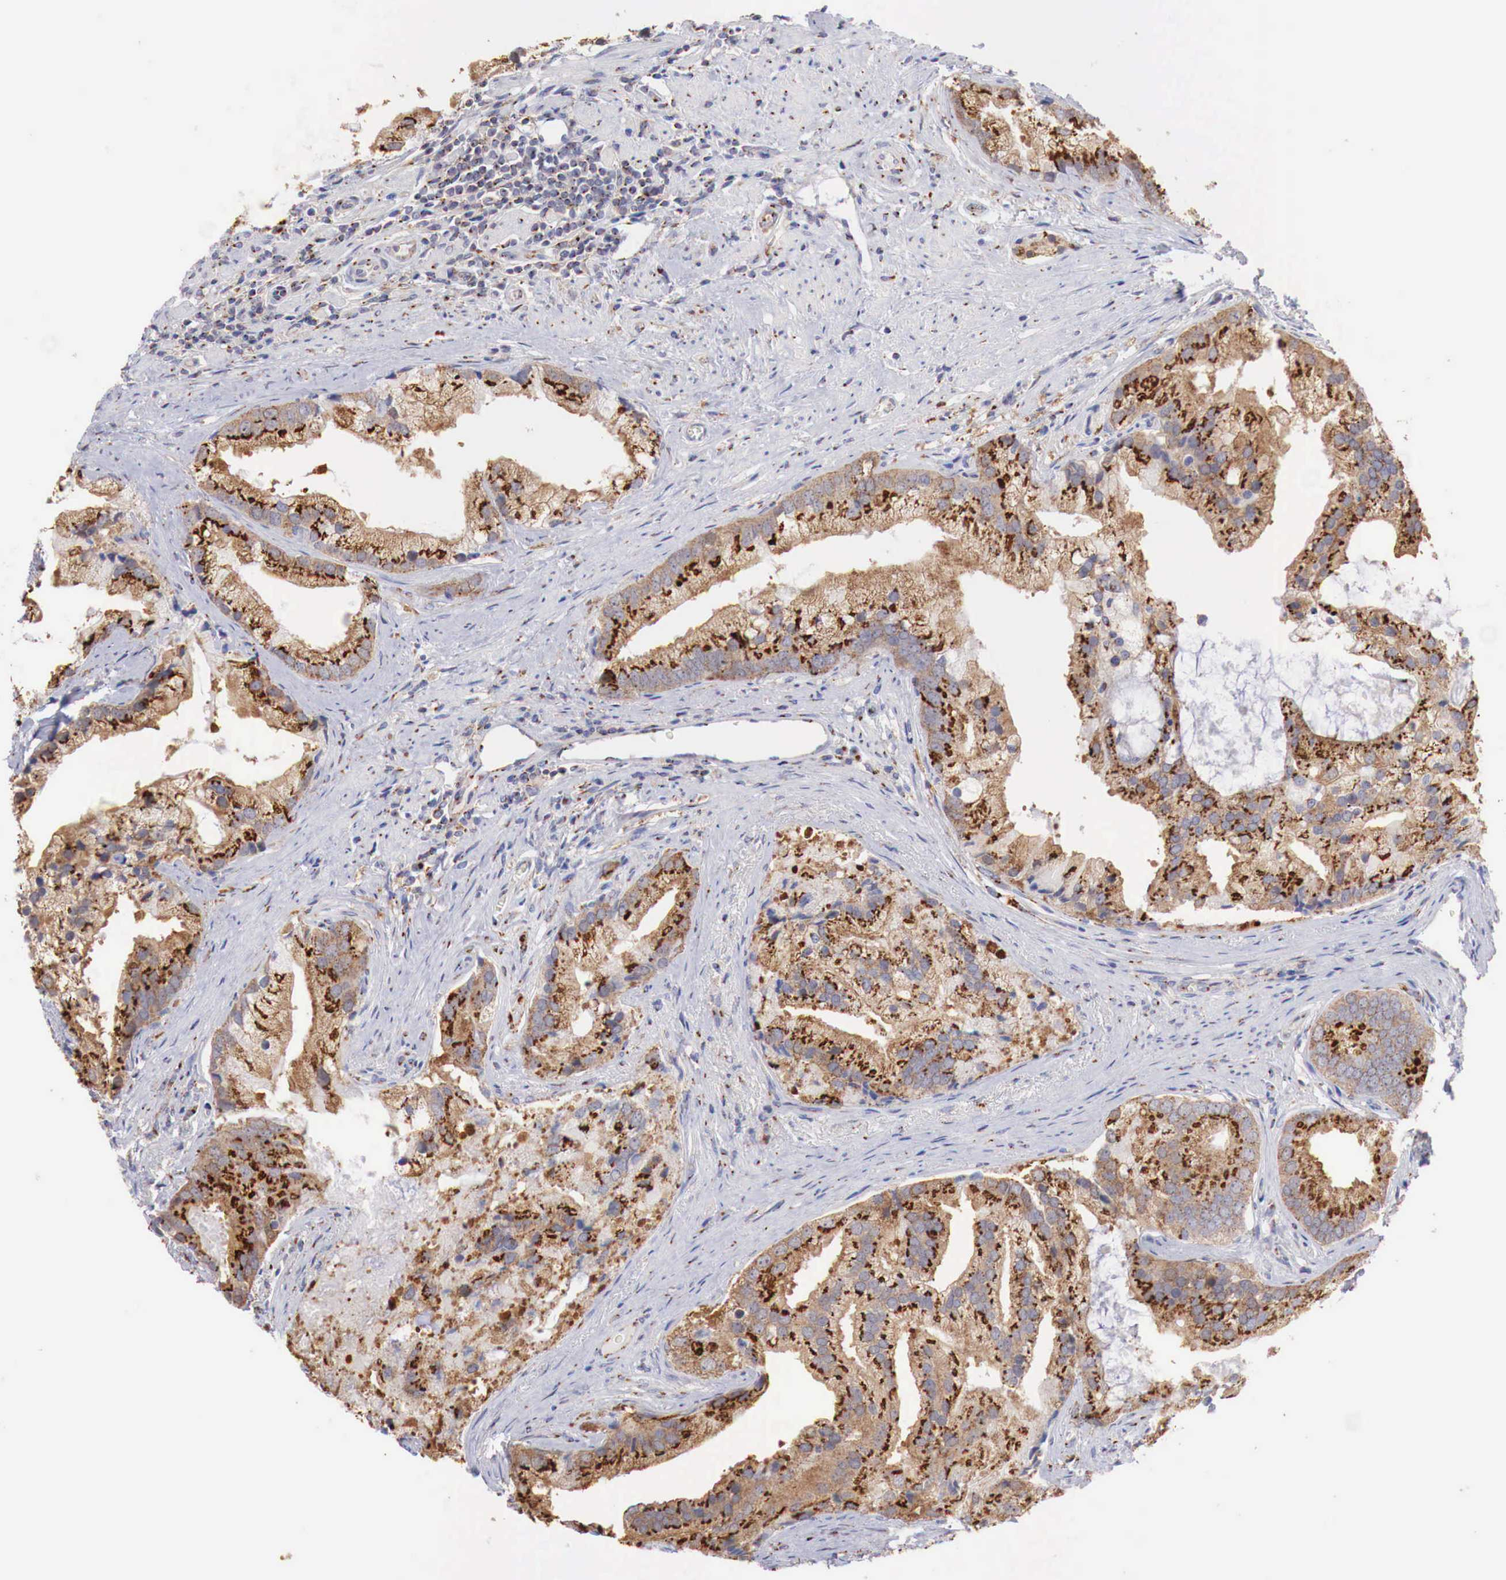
{"staining": {"intensity": "strong", "quantity": ">75%", "location": "cytoplasmic/membranous"}, "tissue": "prostate cancer", "cell_type": "Tumor cells", "image_type": "cancer", "snomed": [{"axis": "morphology", "description": "Adenocarcinoma, Low grade"}, {"axis": "topography", "description": "Prostate"}], "caption": "Immunohistochemical staining of prostate adenocarcinoma (low-grade) demonstrates high levels of strong cytoplasmic/membranous protein expression in about >75% of tumor cells.", "gene": "SYAP1", "patient": {"sex": "male", "age": 71}}